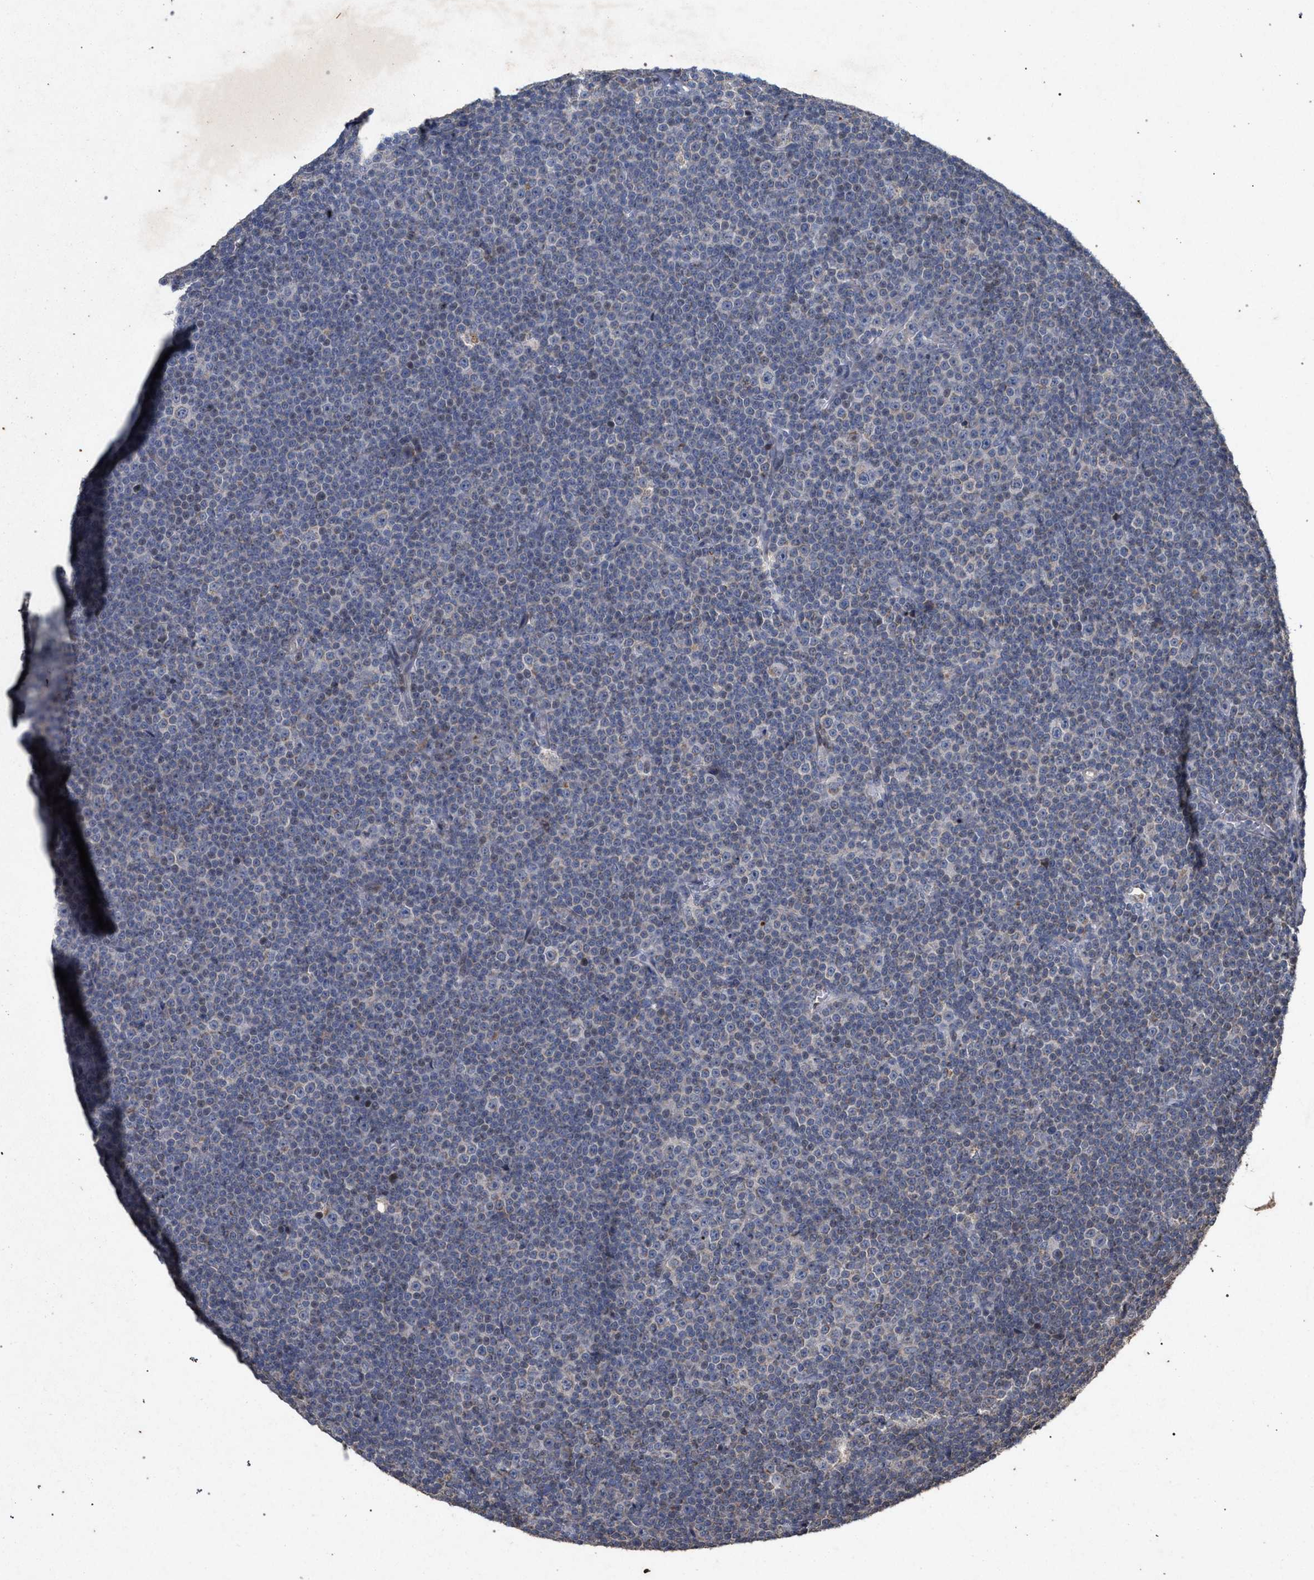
{"staining": {"intensity": "negative", "quantity": "none", "location": "none"}, "tissue": "lymphoma", "cell_type": "Tumor cells", "image_type": "cancer", "snomed": [{"axis": "morphology", "description": "Malignant lymphoma, non-Hodgkin's type, Low grade"}, {"axis": "topography", "description": "Lymph node"}], "caption": "Histopathology image shows no protein positivity in tumor cells of lymphoma tissue.", "gene": "PKD2L1", "patient": {"sex": "female", "age": 67}}